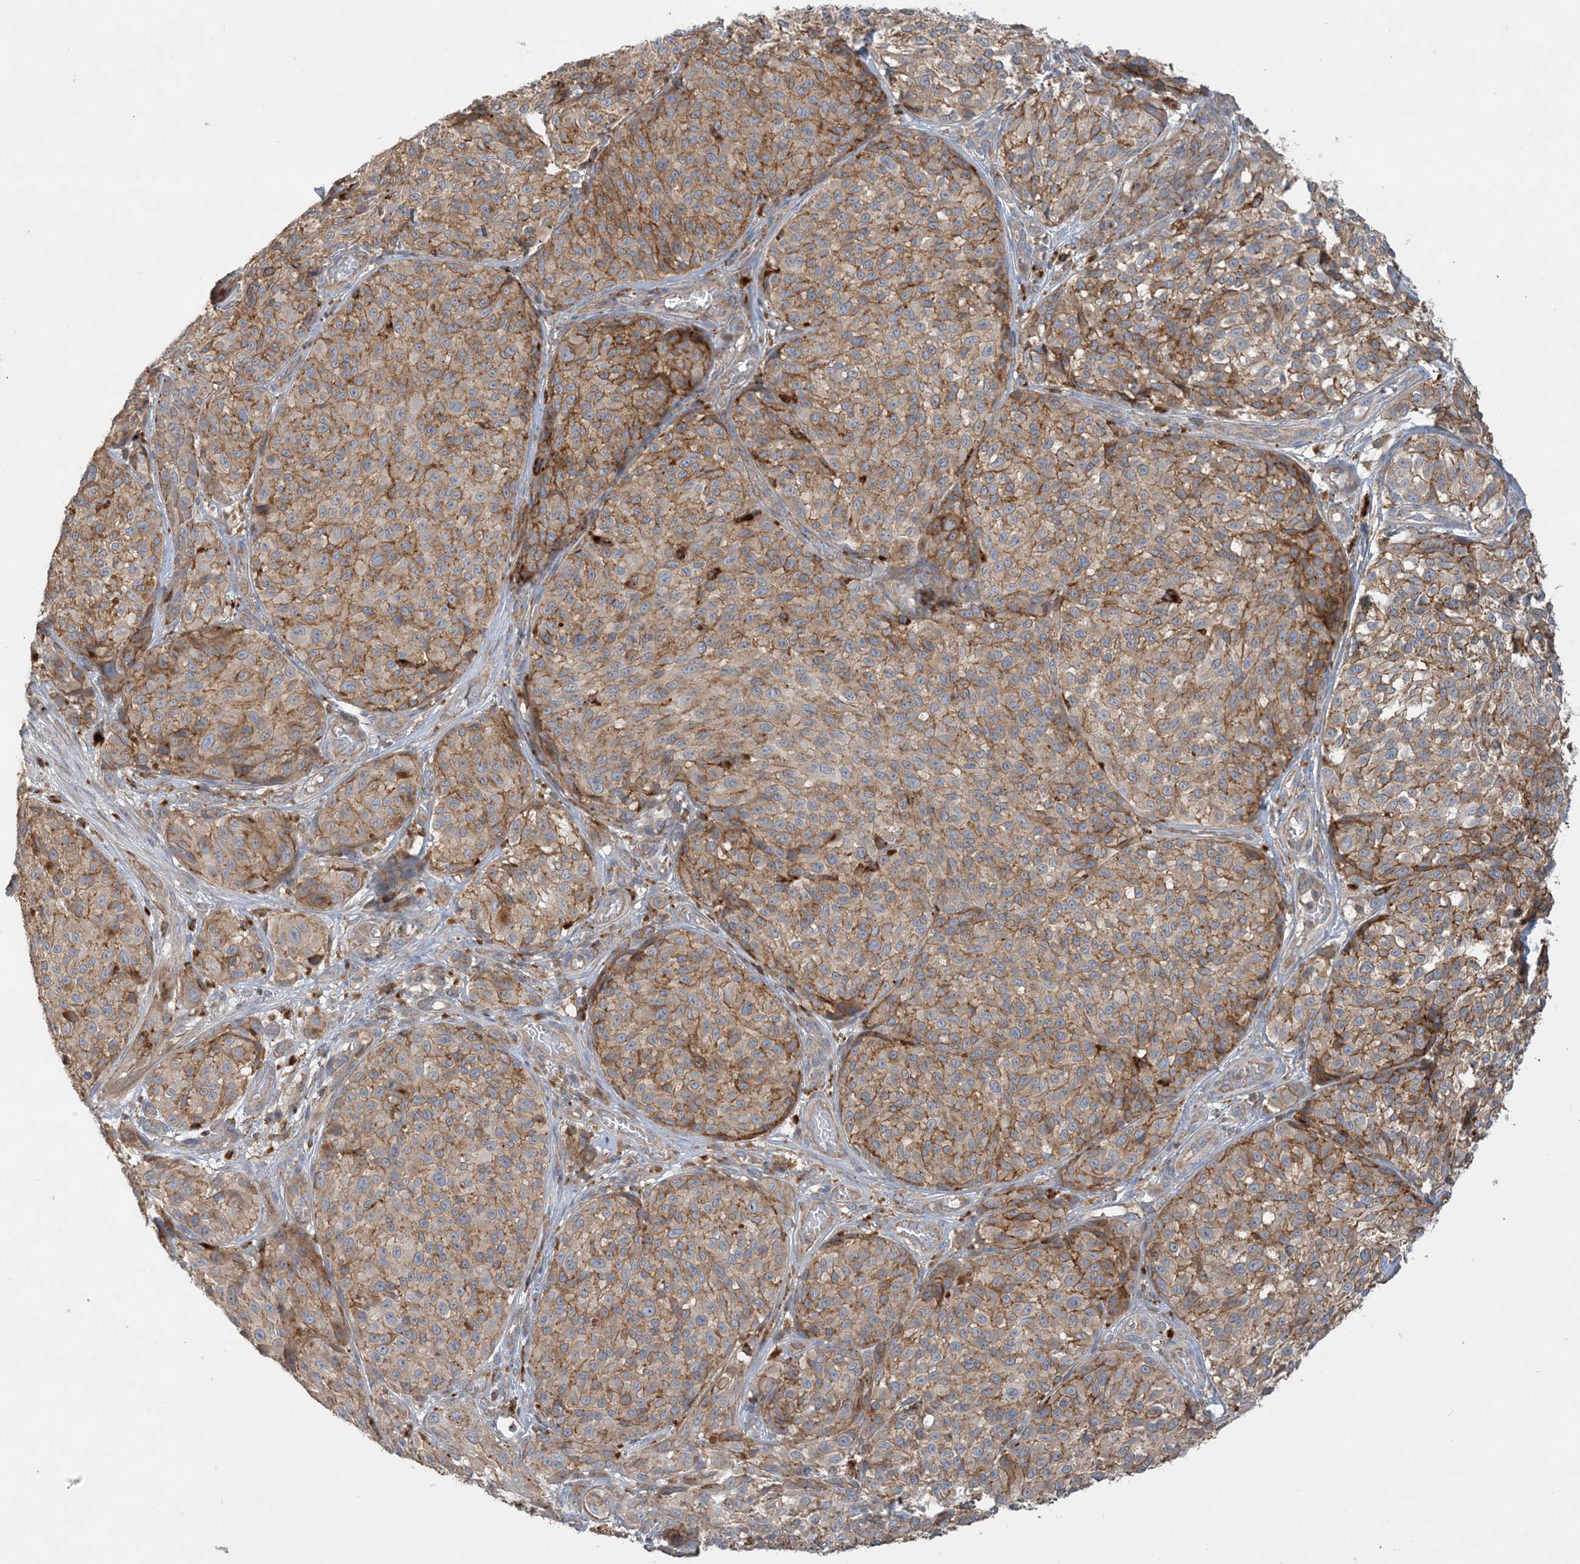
{"staining": {"intensity": "moderate", "quantity": ">75%", "location": "cytoplasmic/membranous"}, "tissue": "melanoma", "cell_type": "Tumor cells", "image_type": "cancer", "snomed": [{"axis": "morphology", "description": "Malignant melanoma, NOS"}, {"axis": "topography", "description": "Skin"}], "caption": "A brown stain labels moderate cytoplasmic/membranous expression of a protein in malignant melanoma tumor cells. (brown staining indicates protein expression, while blue staining denotes nuclei).", "gene": "SPPL2A", "patient": {"sex": "male", "age": 83}}